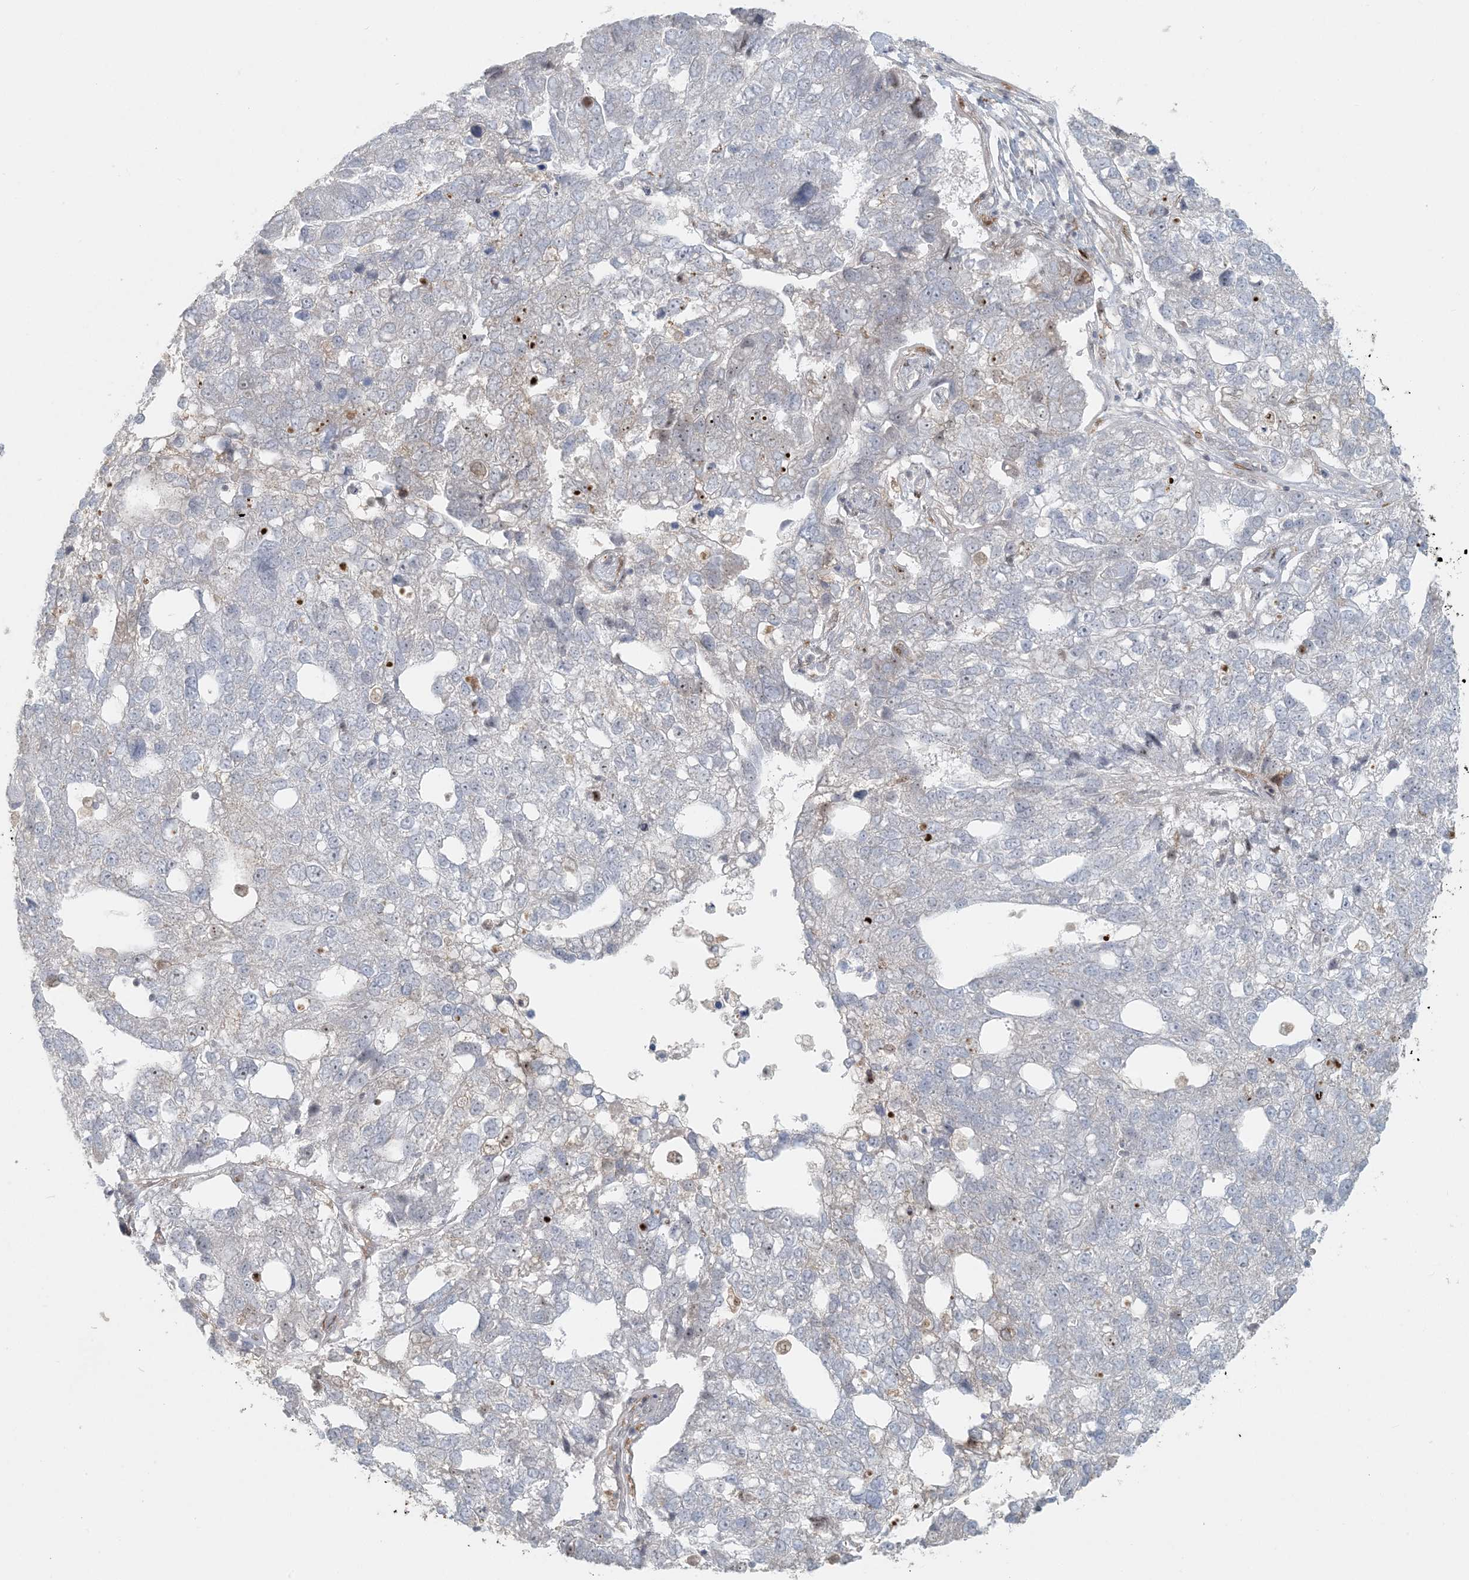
{"staining": {"intensity": "negative", "quantity": "none", "location": "none"}, "tissue": "pancreatic cancer", "cell_type": "Tumor cells", "image_type": "cancer", "snomed": [{"axis": "morphology", "description": "Adenocarcinoma, NOS"}, {"axis": "topography", "description": "Pancreas"}], "caption": "The histopathology image demonstrates no significant staining in tumor cells of pancreatic adenocarcinoma.", "gene": "BCORL1", "patient": {"sex": "female", "age": 61}}